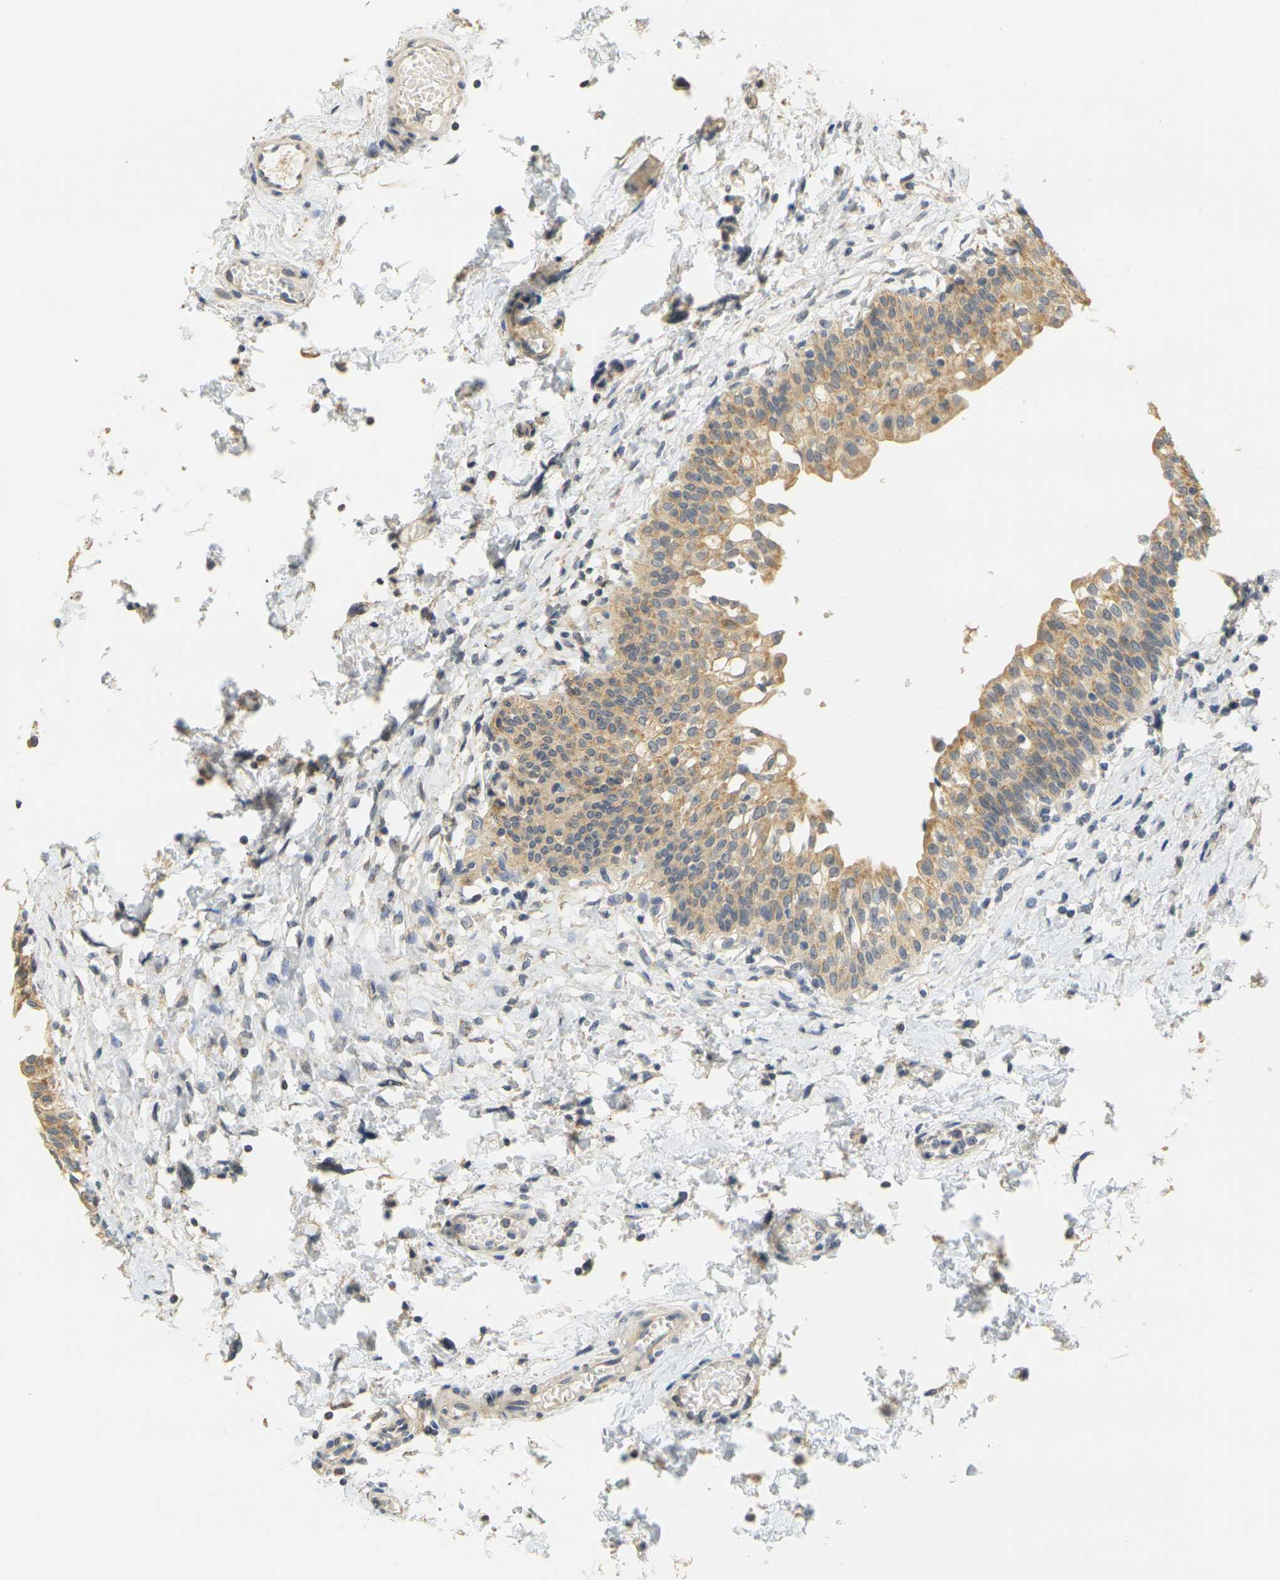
{"staining": {"intensity": "moderate", "quantity": ">75%", "location": "cytoplasmic/membranous"}, "tissue": "urinary bladder", "cell_type": "Urothelial cells", "image_type": "normal", "snomed": [{"axis": "morphology", "description": "Normal tissue, NOS"}, {"axis": "topography", "description": "Urinary bladder"}], "caption": "Protein expression analysis of benign urinary bladder demonstrates moderate cytoplasmic/membranous staining in approximately >75% of urothelial cells.", "gene": "GDAP1", "patient": {"sex": "male", "age": 55}}